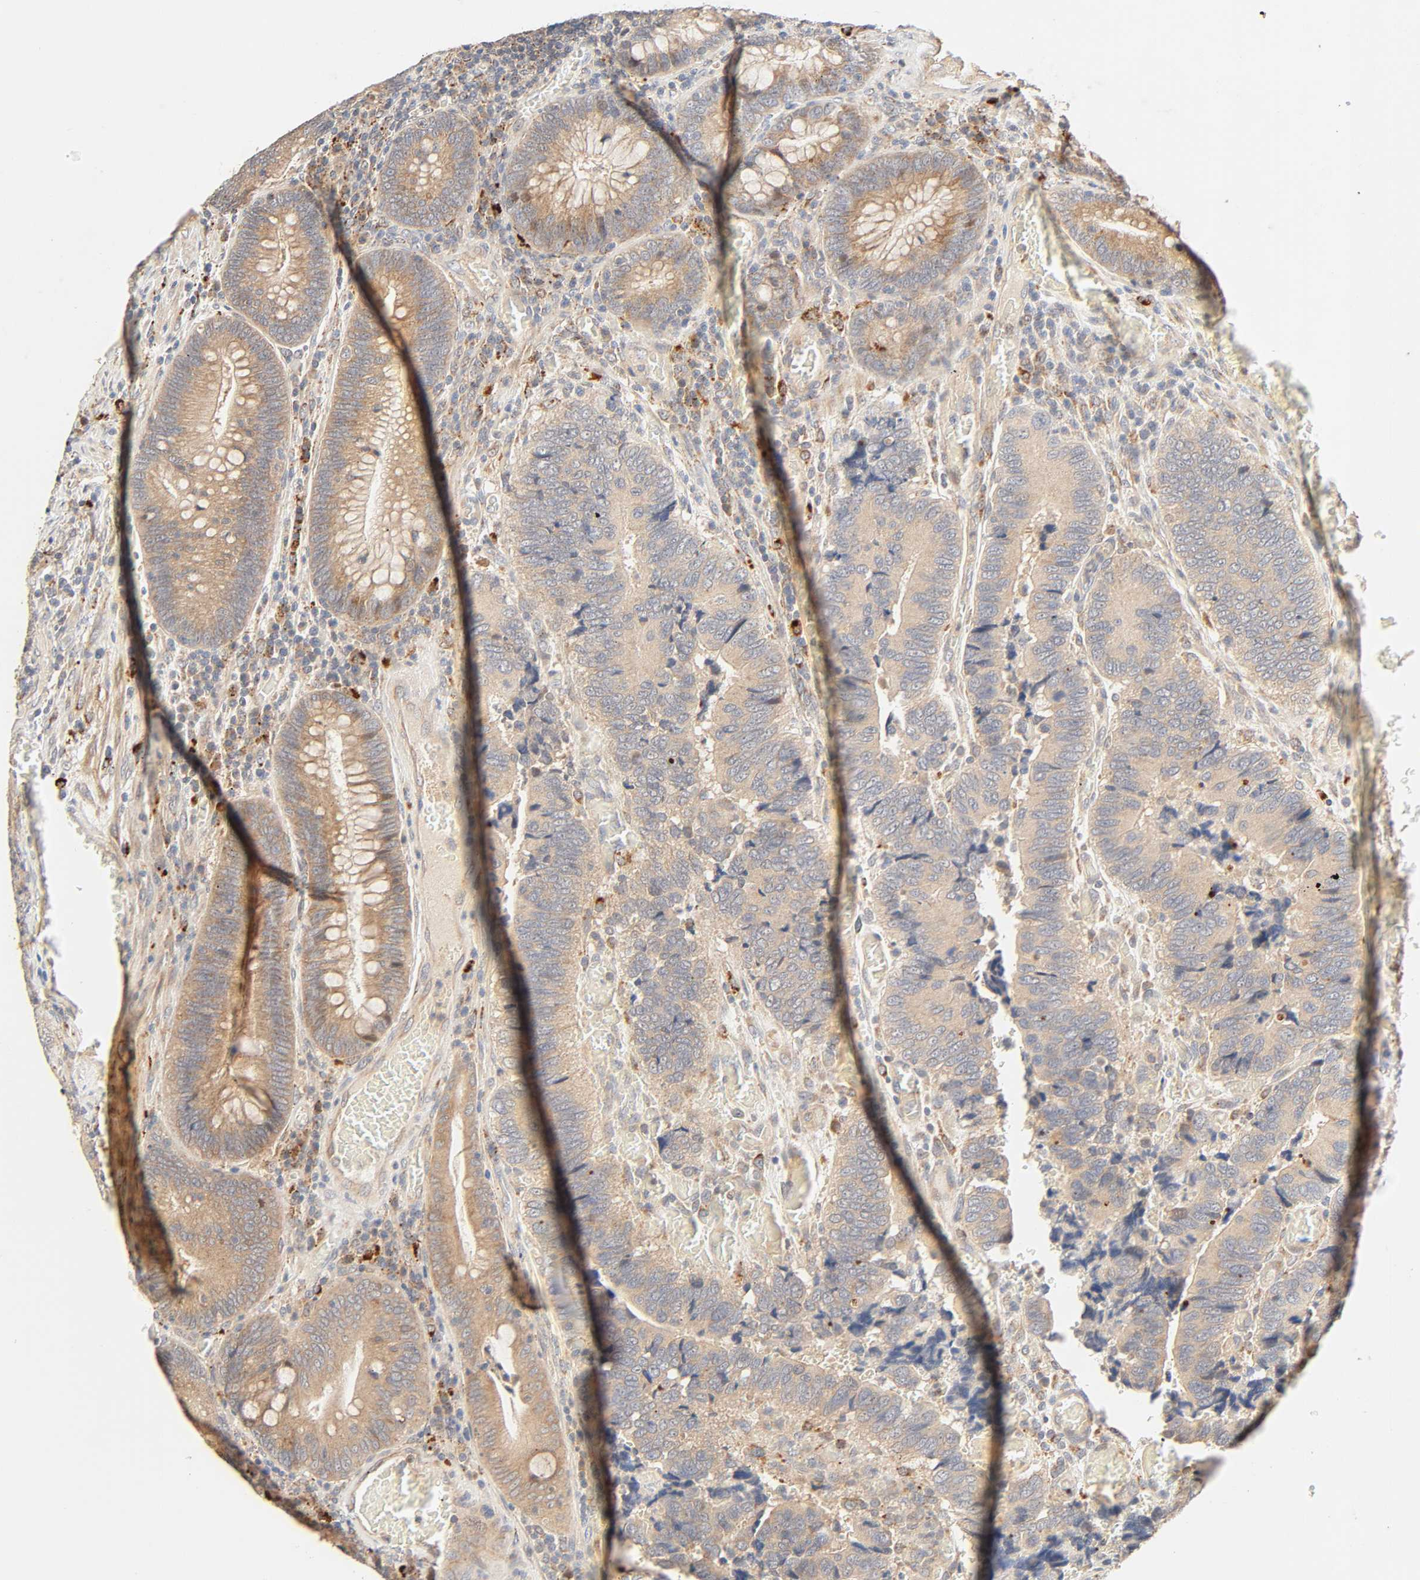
{"staining": {"intensity": "weak", "quantity": ">75%", "location": "cytoplasmic/membranous"}, "tissue": "colorectal cancer", "cell_type": "Tumor cells", "image_type": "cancer", "snomed": [{"axis": "morphology", "description": "Adenocarcinoma, NOS"}, {"axis": "topography", "description": "Colon"}], "caption": "A histopathology image of human colorectal cancer (adenocarcinoma) stained for a protein demonstrates weak cytoplasmic/membranous brown staining in tumor cells.", "gene": "MAPK6", "patient": {"sex": "male", "age": 72}}